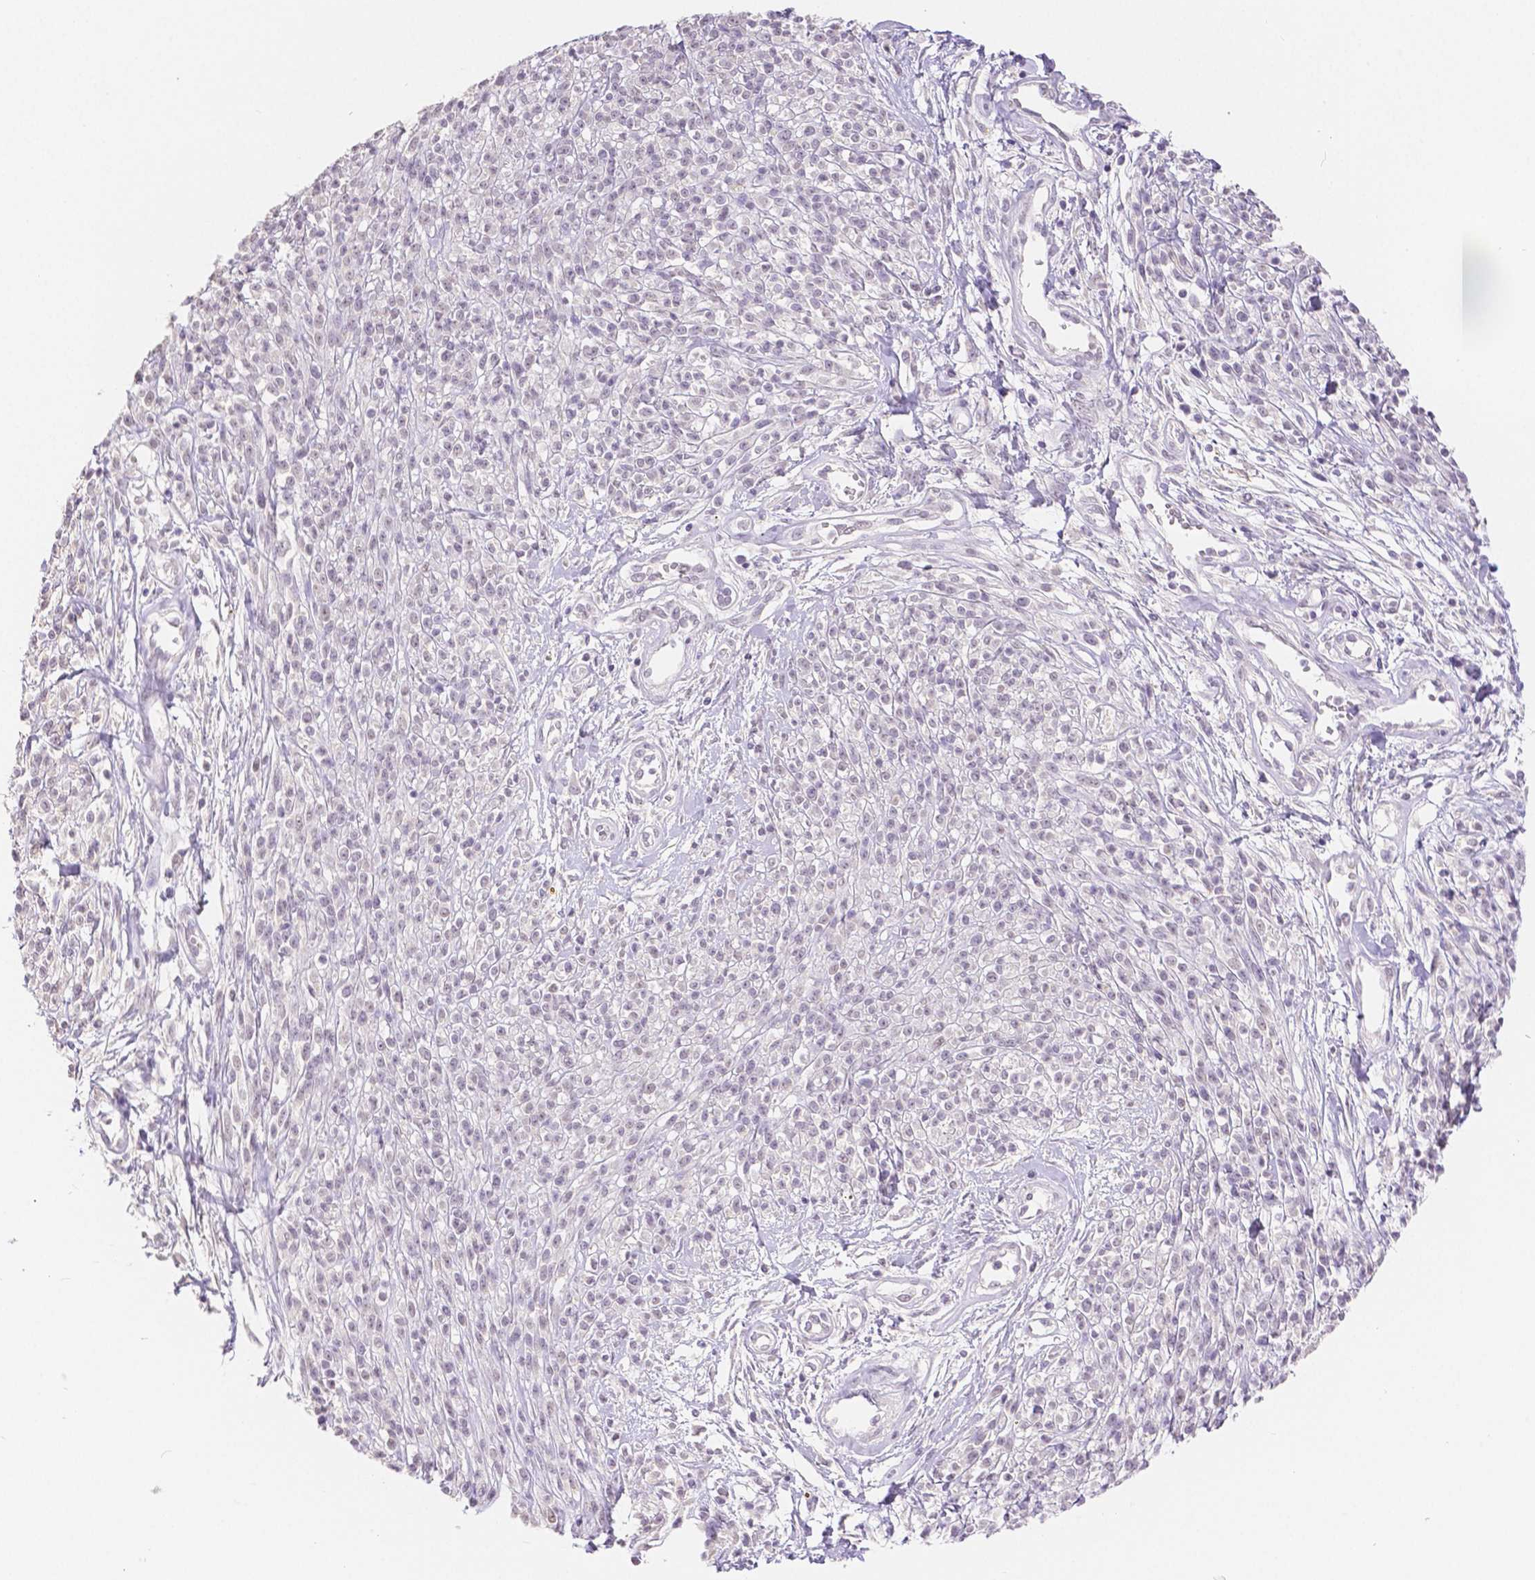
{"staining": {"intensity": "negative", "quantity": "none", "location": "none"}, "tissue": "melanoma", "cell_type": "Tumor cells", "image_type": "cancer", "snomed": [{"axis": "morphology", "description": "Malignant melanoma, NOS"}, {"axis": "topography", "description": "Skin"}, {"axis": "topography", "description": "Skin of trunk"}], "caption": "DAB immunohistochemical staining of human melanoma exhibits no significant staining in tumor cells.", "gene": "OCLN", "patient": {"sex": "male", "age": 74}}